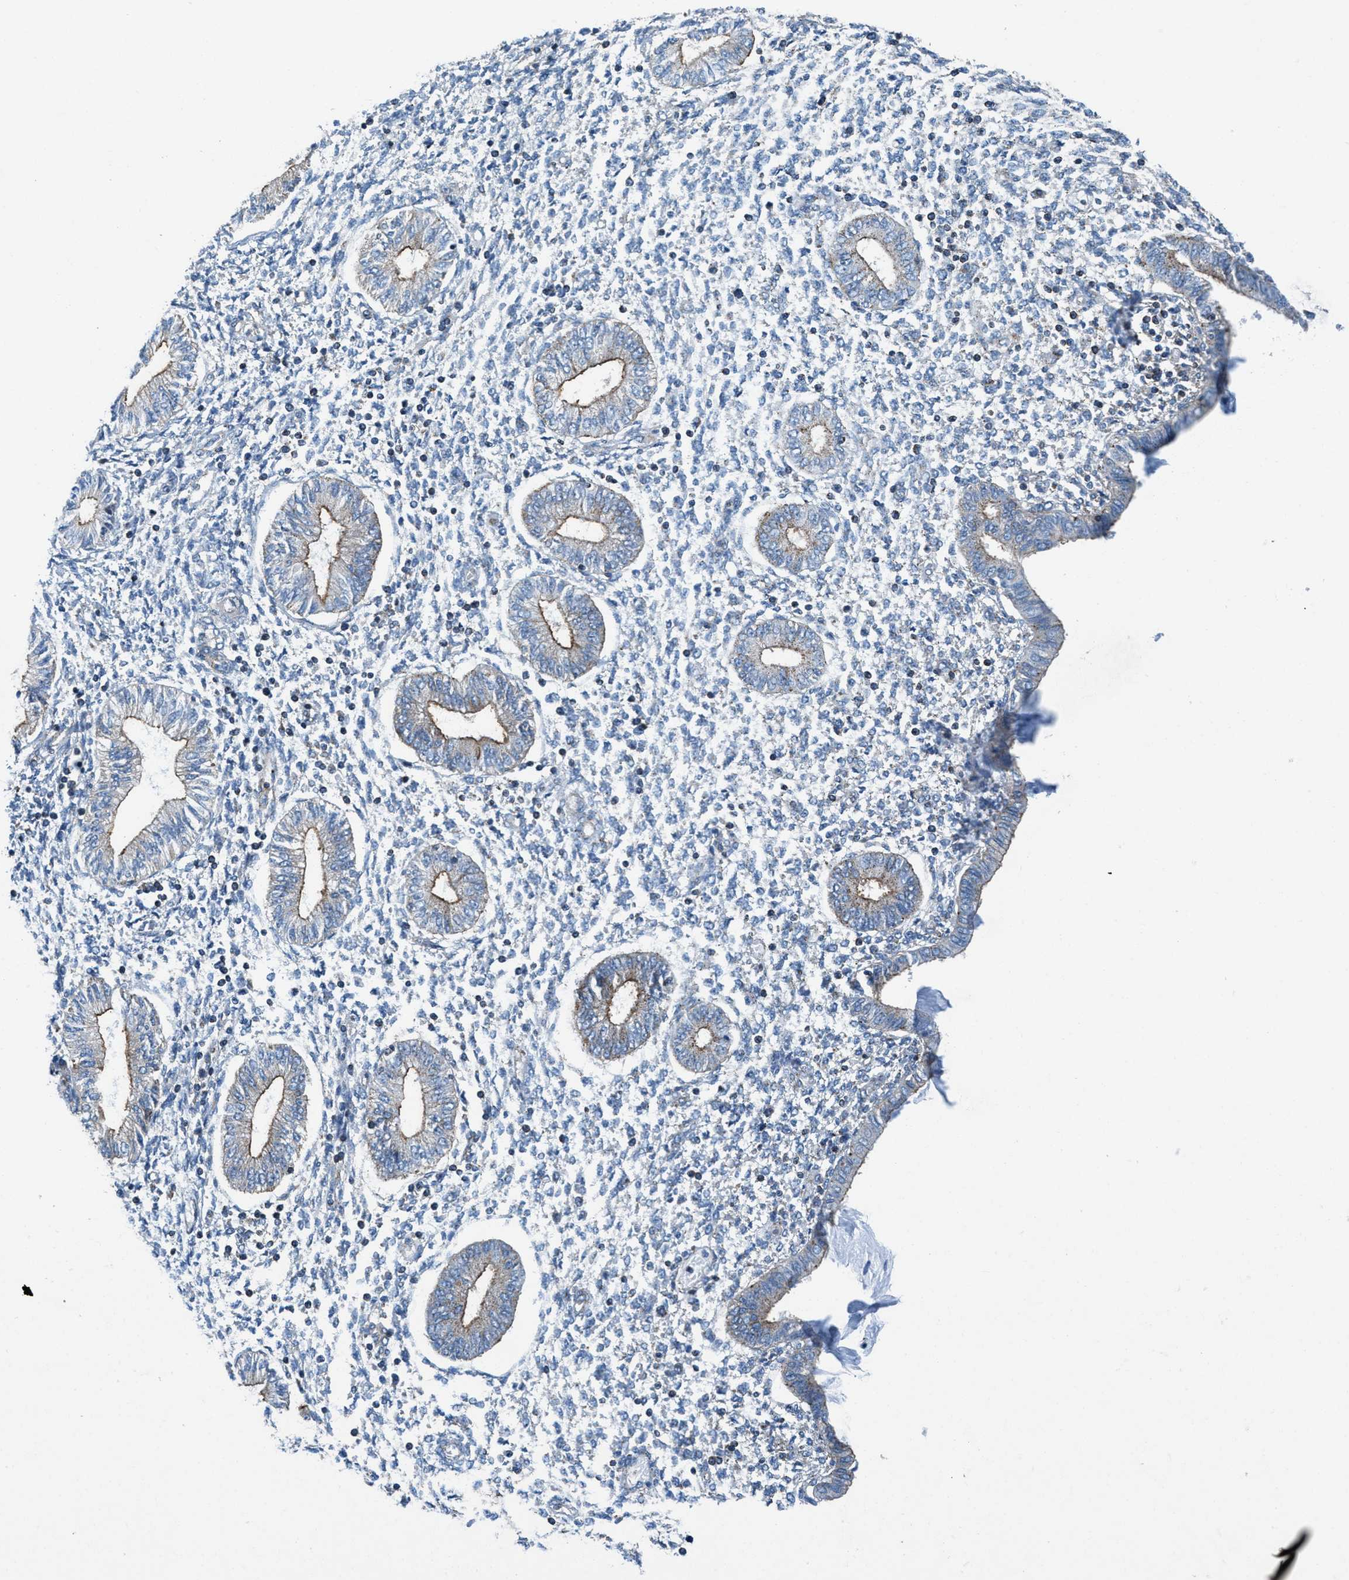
{"staining": {"intensity": "negative", "quantity": "none", "location": "none"}, "tissue": "endometrium", "cell_type": "Cells in endometrial stroma", "image_type": "normal", "snomed": [{"axis": "morphology", "description": "Normal tissue, NOS"}, {"axis": "topography", "description": "Endometrium"}], "caption": "Immunohistochemistry (IHC) micrograph of normal endometrium: endometrium stained with DAB exhibits no significant protein expression in cells in endometrial stroma.", "gene": "MFSD13A", "patient": {"sex": "female", "age": 50}}